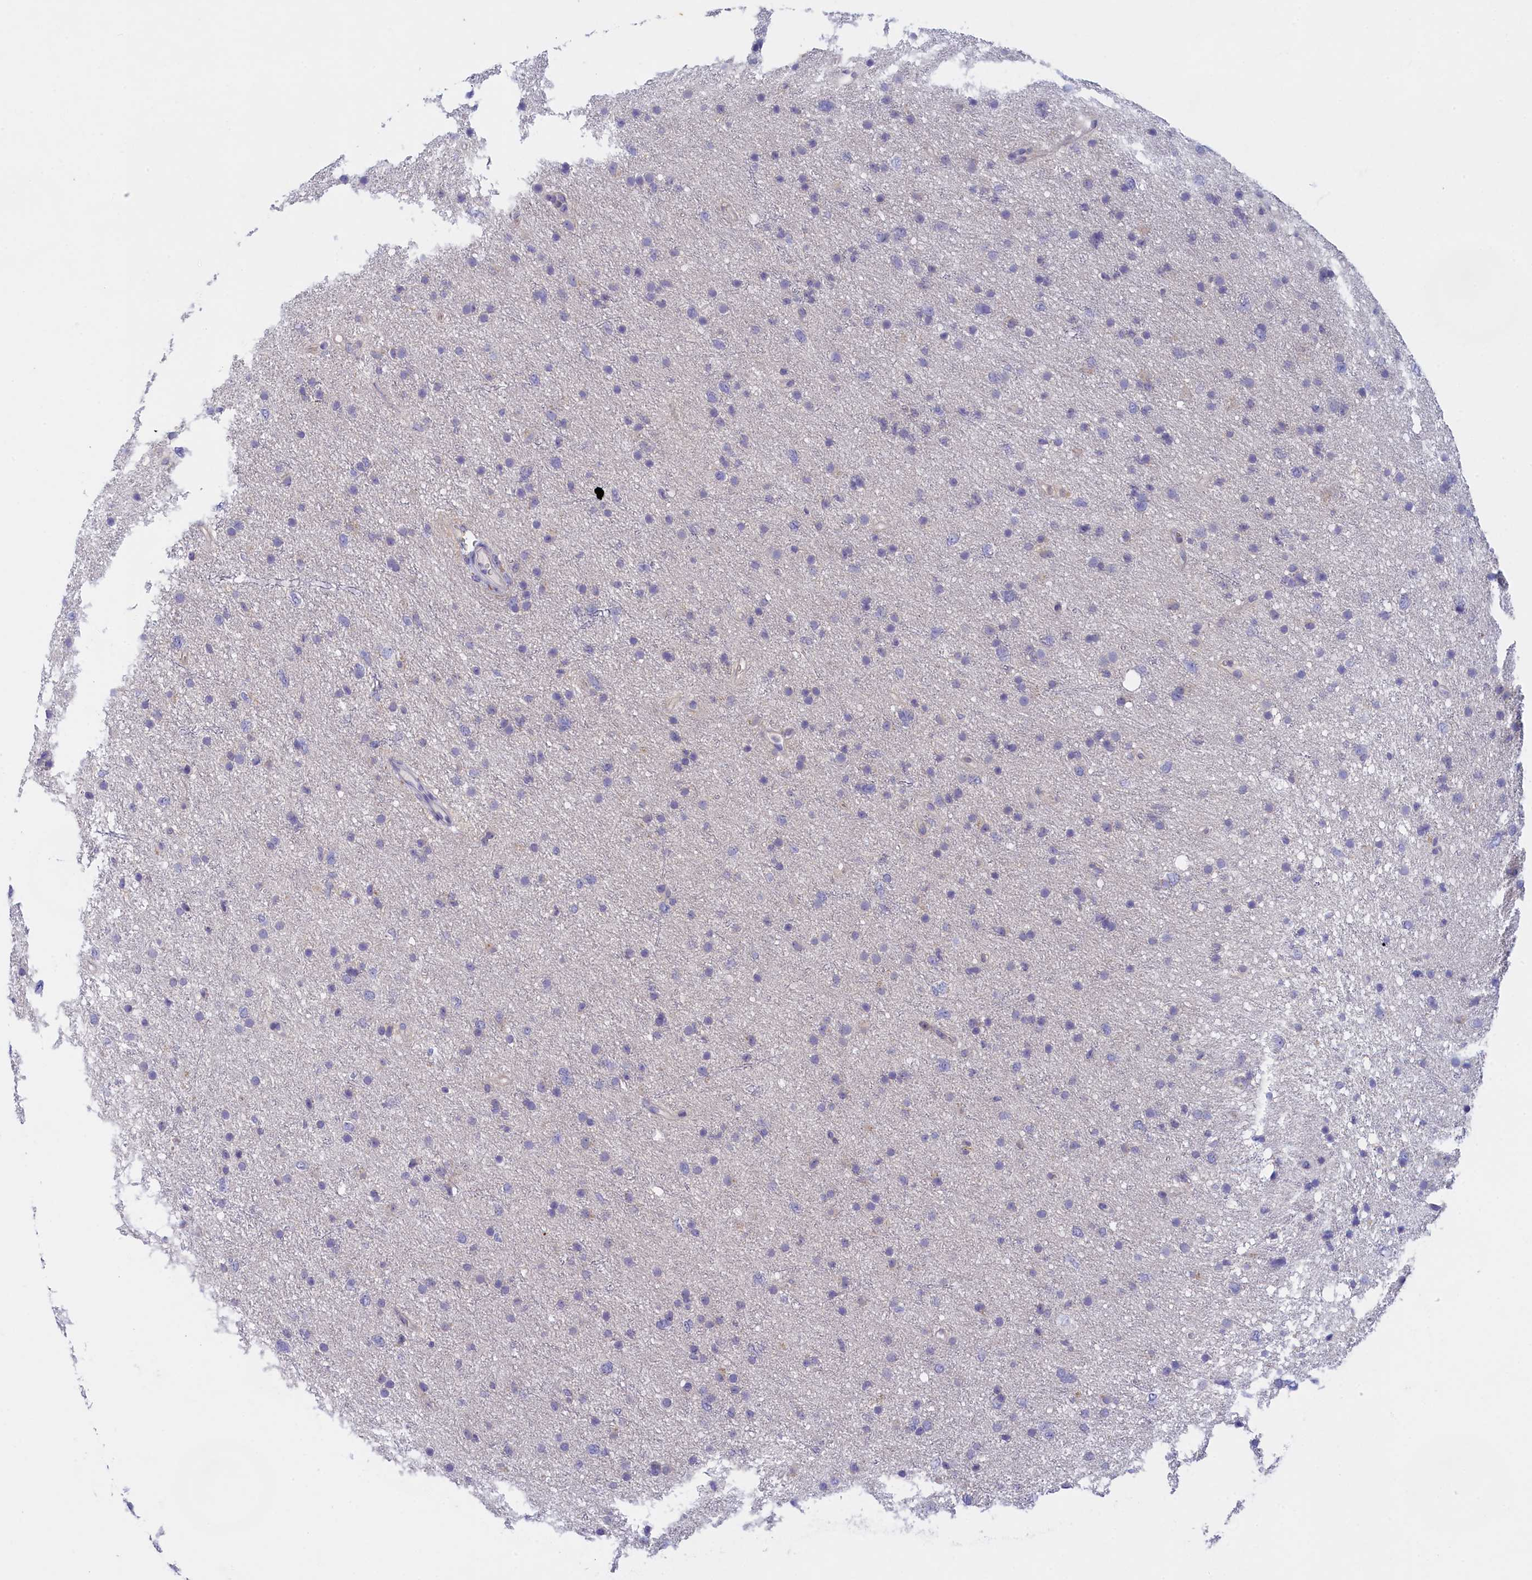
{"staining": {"intensity": "negative", "quantity": "none", "location": "none"}, "tissue": "glioma", "cell_type": "Tumor cells", "image_type": "cancer", "snomed": [{"axis": "morphology", "description": "Glioma, malignant, Low grade"}, {"axis": "topography", "description": "Cerebral cortex"}], "caption": "Immunohistochemistry of human malignant glioma (low-grade) shows no staining in tumor cells.", "gene": "NOL10", "patient": {"sex": "female", "age": 39}}